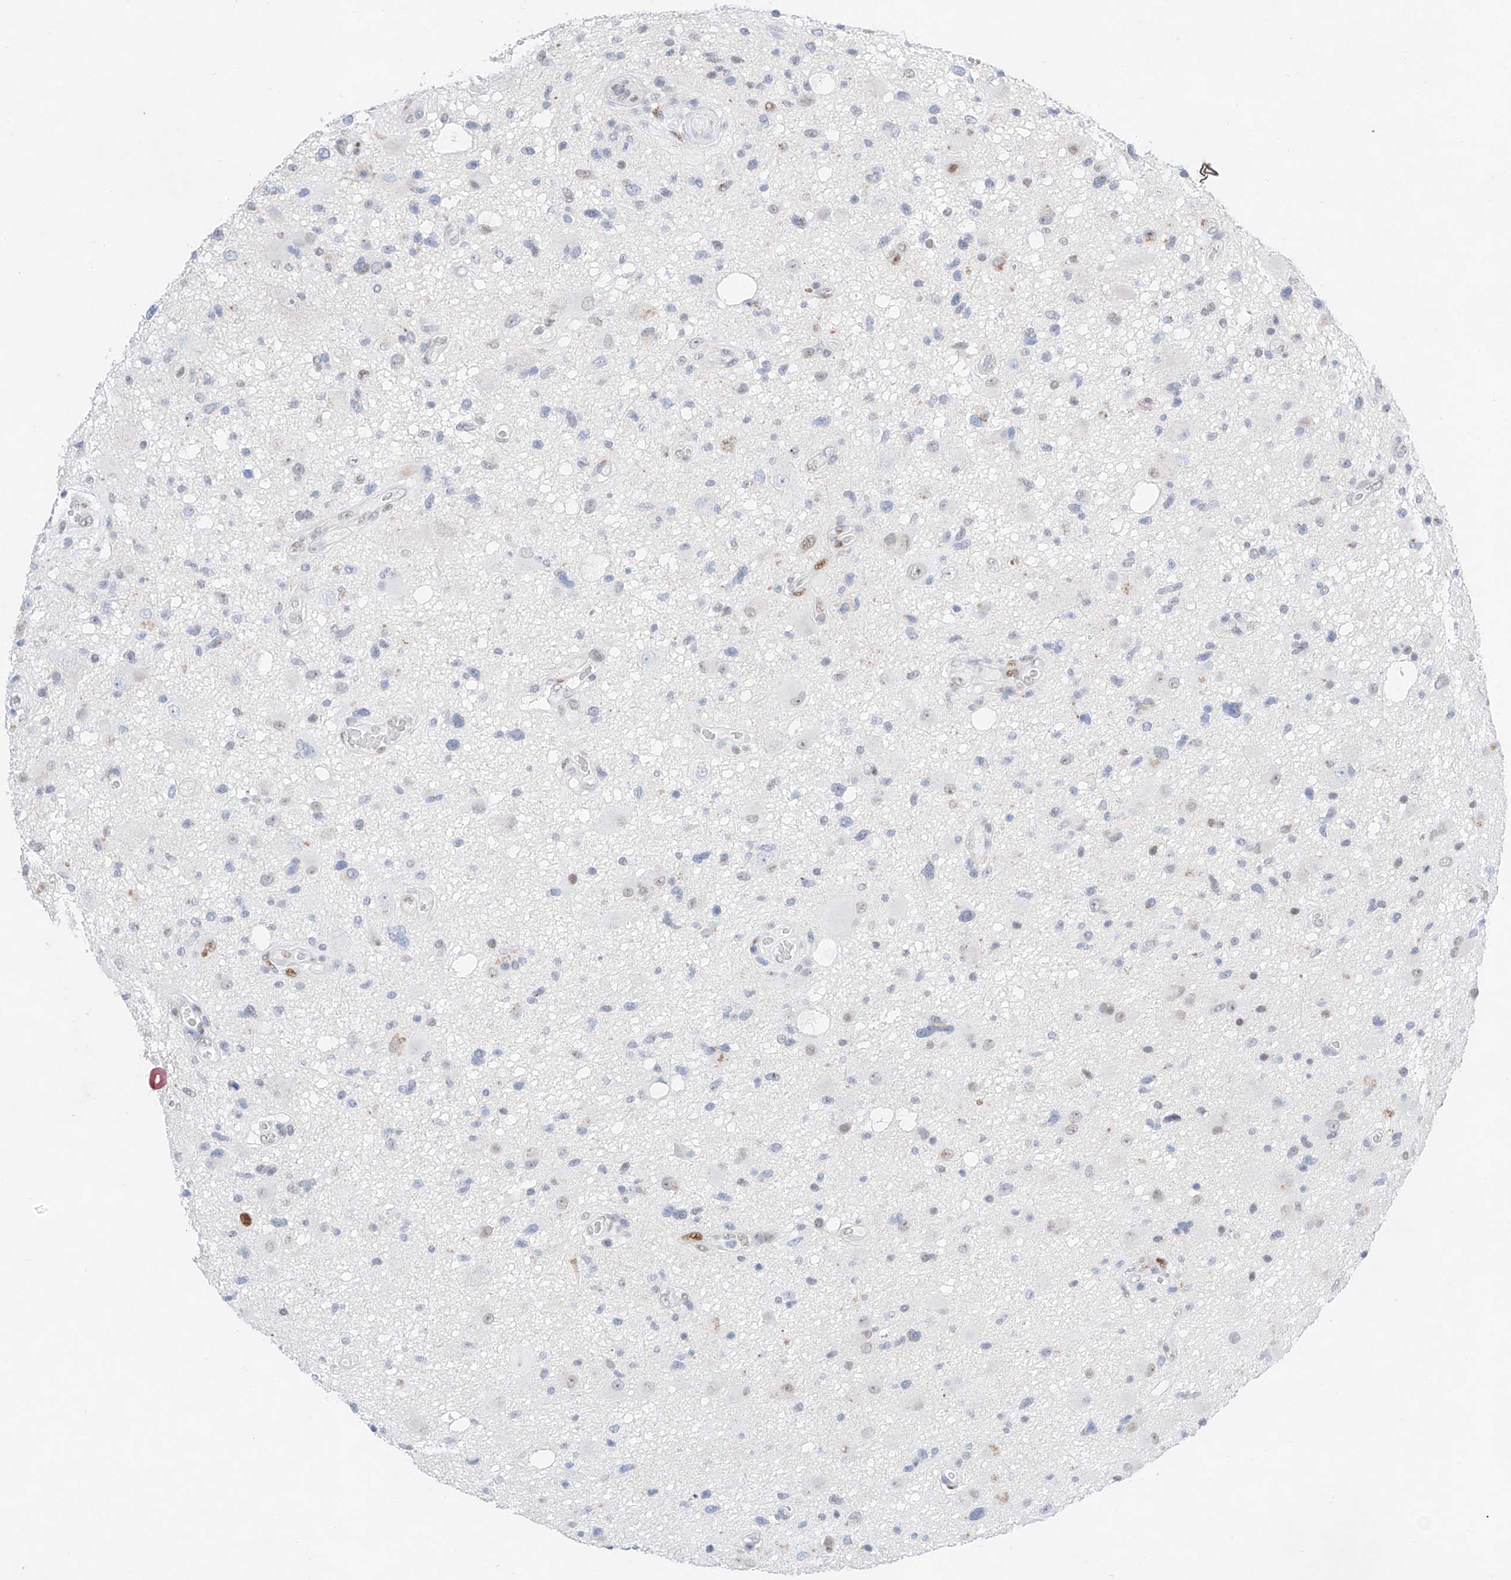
{"staining": {"intensity": "moderate", "quantity": "<25%", "location": "nuclear"}, "tissue": "glioma", "cell_type": "Tumor cells", "image_type": "cancer", "snomed": [{"axis": "morphology", "description": "Glioma, malignant, High grade"}, {"axis": "topography", "description": "Brain"}], "caption": "The histopathology image exhibits staining of malignant glioma (high-grade), revealing moderate nuclear protein expression (brown color) within tumor cells.", "gene": "NT5C3B", "patient": {"sex": "male", "age": 33}}